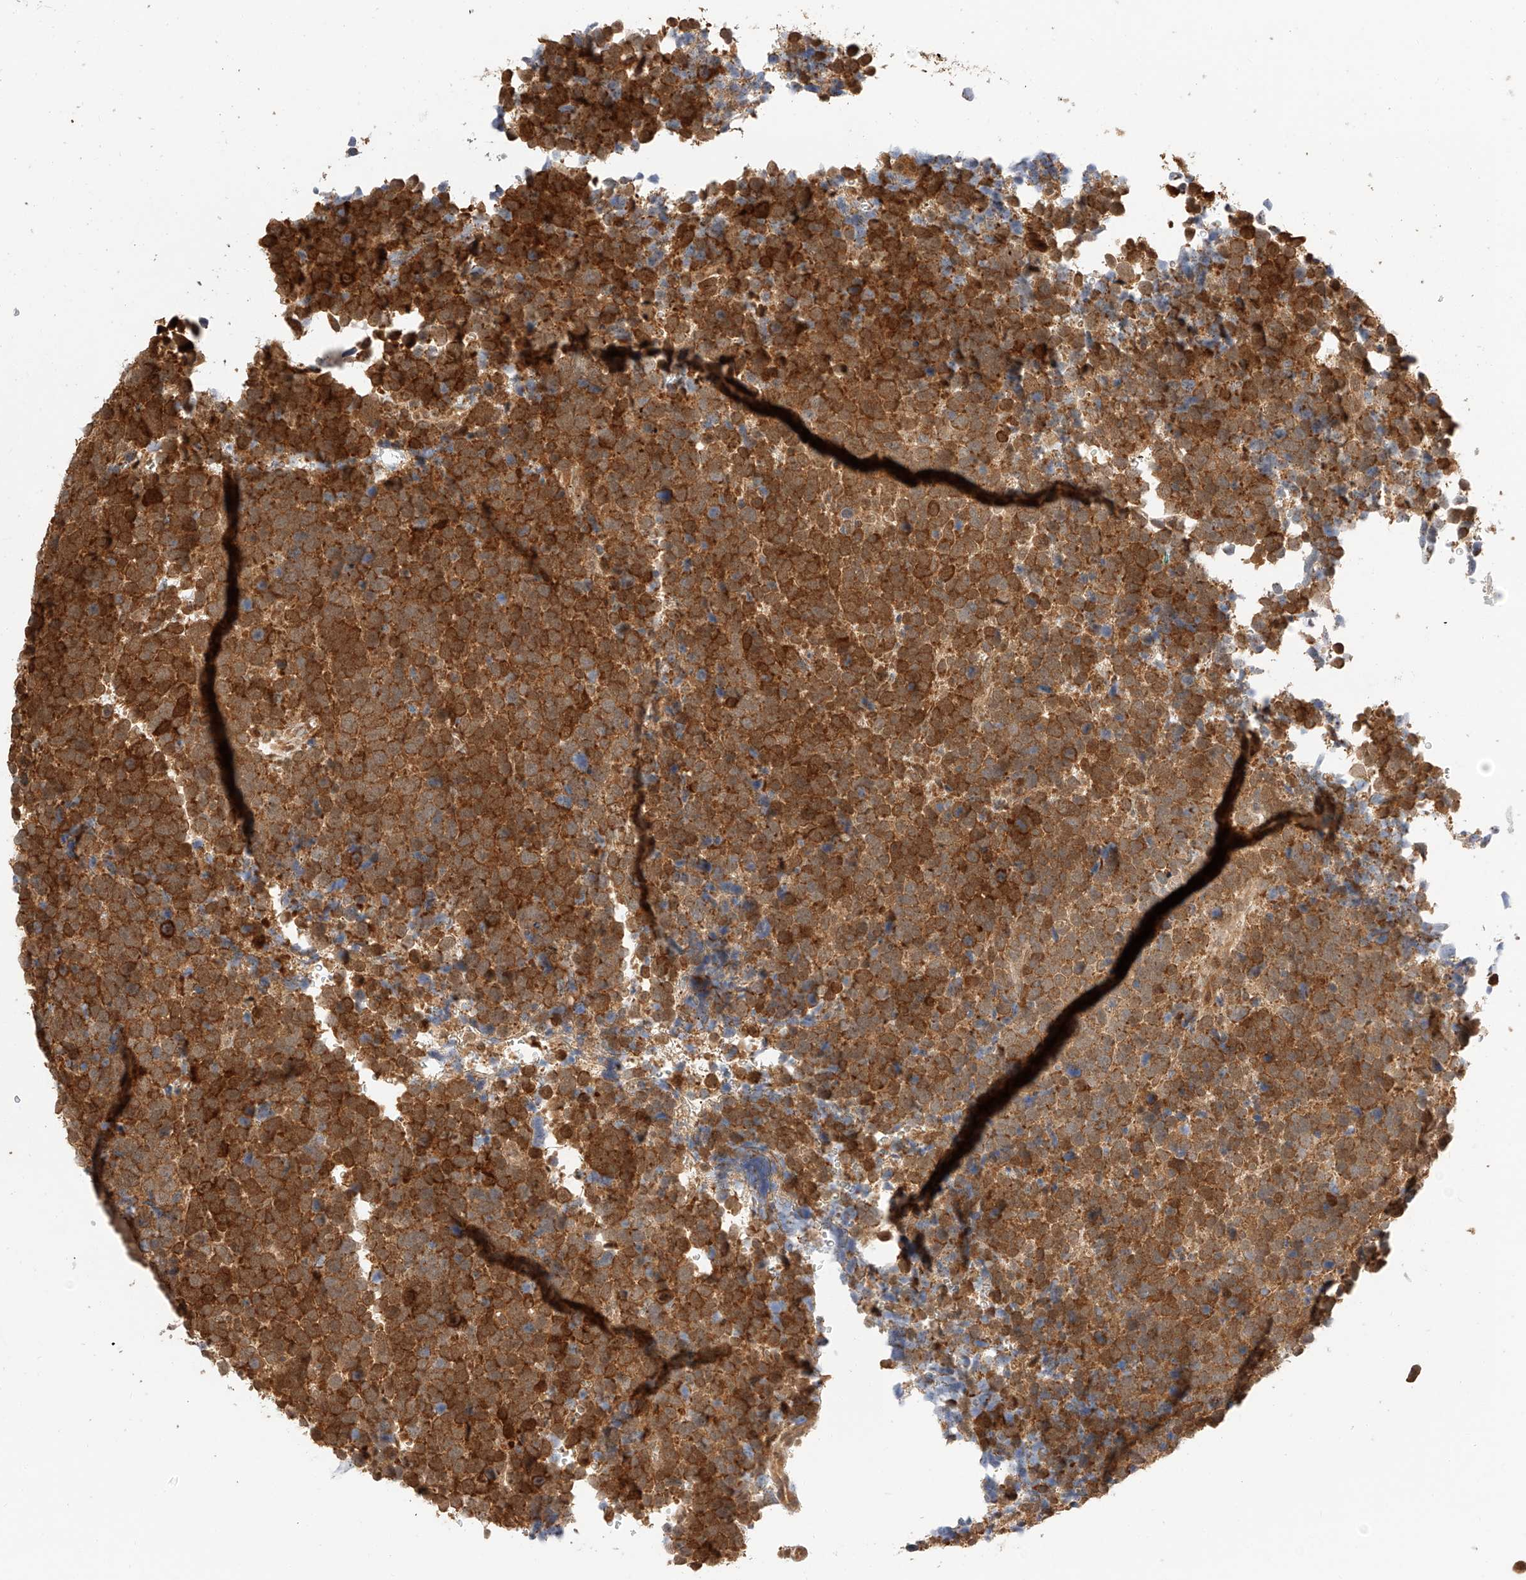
{"staining": {"intensity": "strong", "quantity": ">75%", "location": "cytoplasmic/membranous"}, "tissue": "urothelial cancer", "cell_type": "Tumor cells", "image_type": "cancer", "snomed": [{"axis": "morphology", "description": "Urothelial carcinoma, High grade"}, {"axis": "topography", "description": "Urinary bladder"}], "caption": "This photomicrograph exhibits high-grade urothelial carcinoma stained with IHC to label a protein in brown. The cytoplasmic/membranous of tumor cells show strong positivity for the protein. Nuclei are counter-stained blue.", "gene": "EIF4H", "patient": {"sex": "female", "age": 82}}